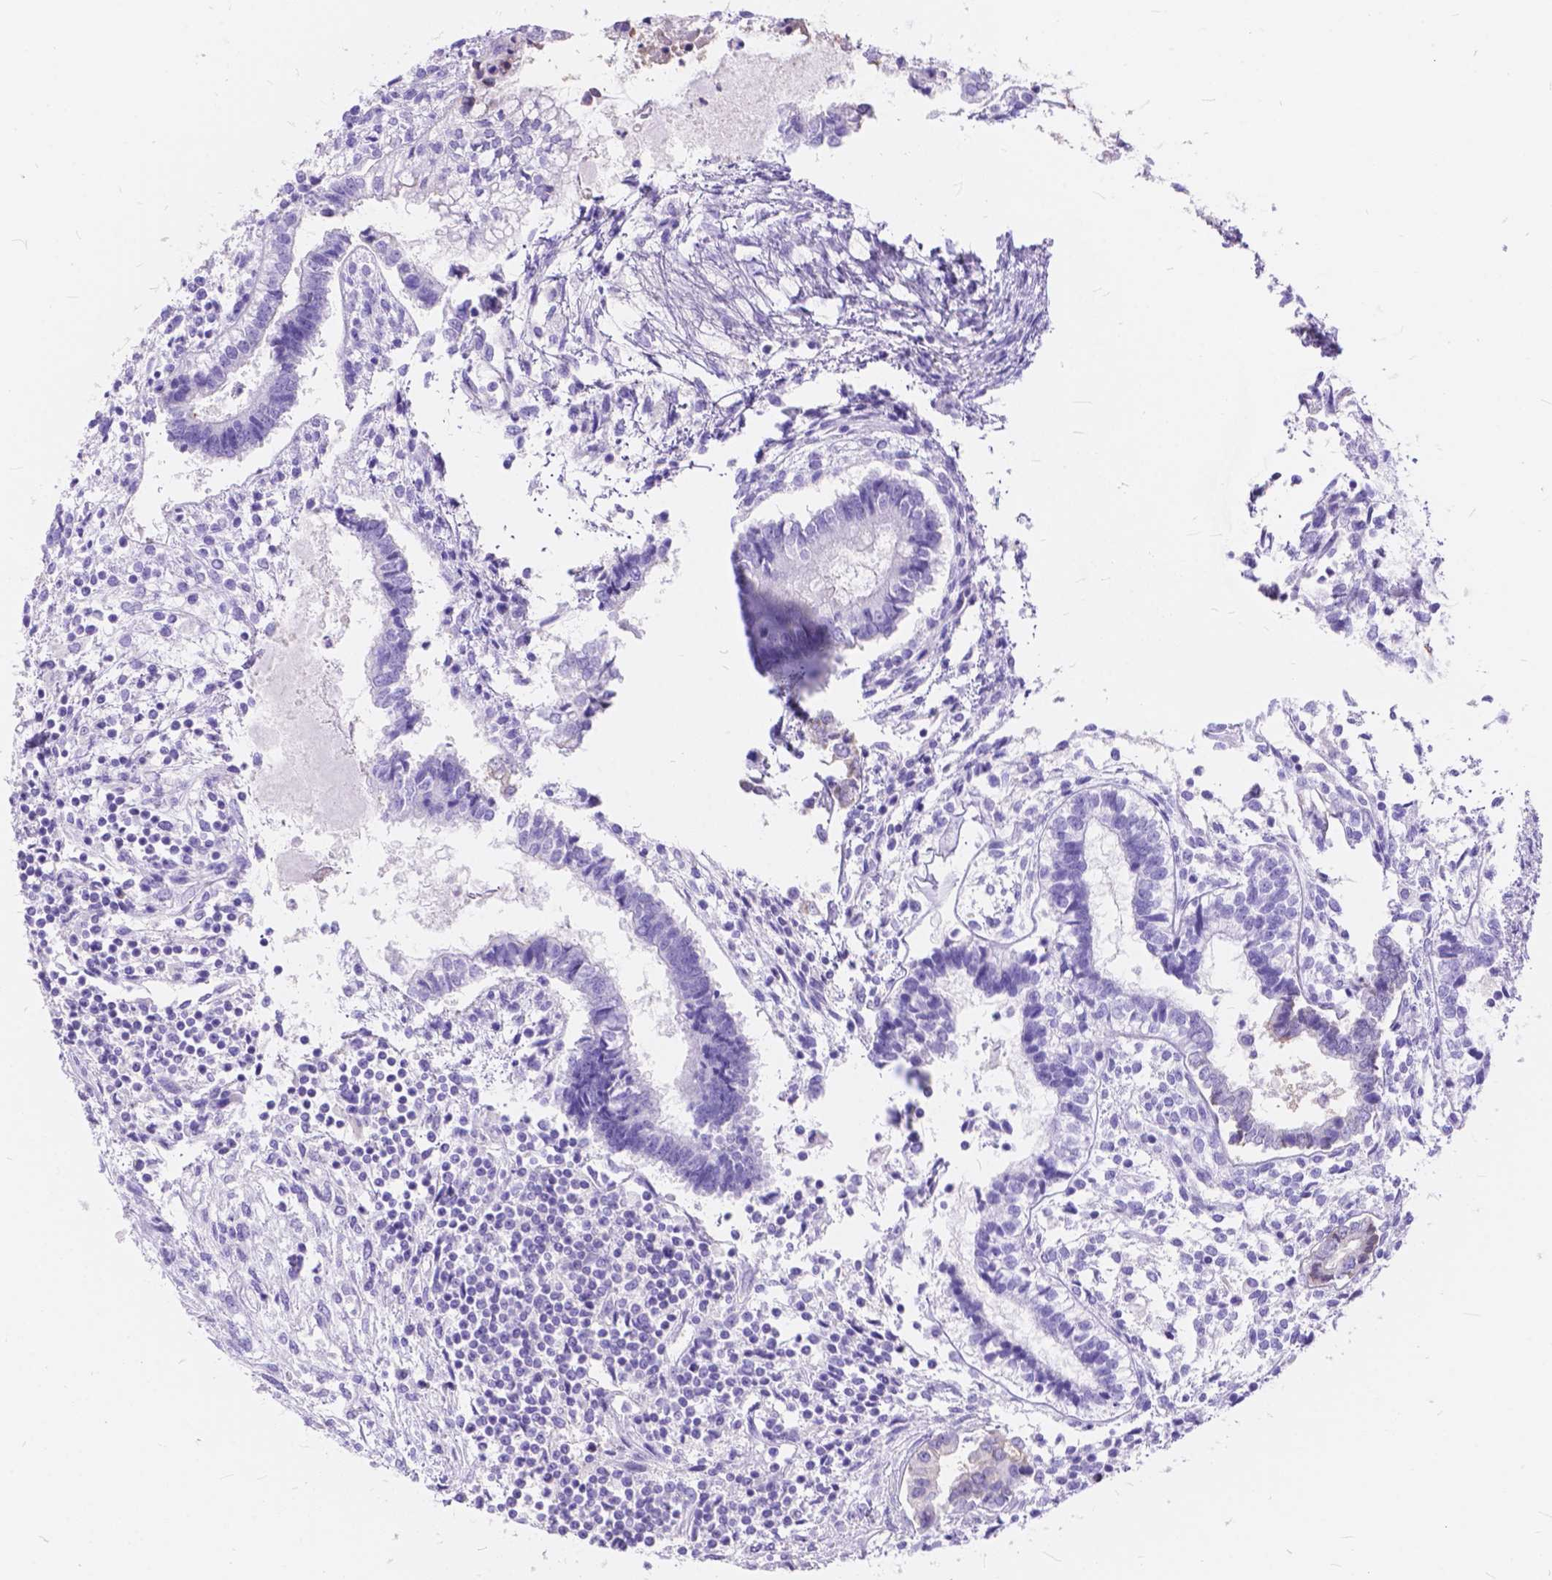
{"staining": {"intensity": "negative", "quantity": "none", "location": "none"}, "tissue": "testis cancer", "cell_type": "Tumor cells", "image_type": "cancer", "snomed": [{"axis": "morphology", "description": "Carcinoma, Embryonal, NOS"}, {"axis": "topography", "description": "Testis"}], "caption": "Immunohistochemistry image of testis cancer (embryonal carcinoma) stained for a protein (brown), which displays no staining in tumor cells.", "gene": "FOXL2", "patient": {"sex": "male", "age": 37}}